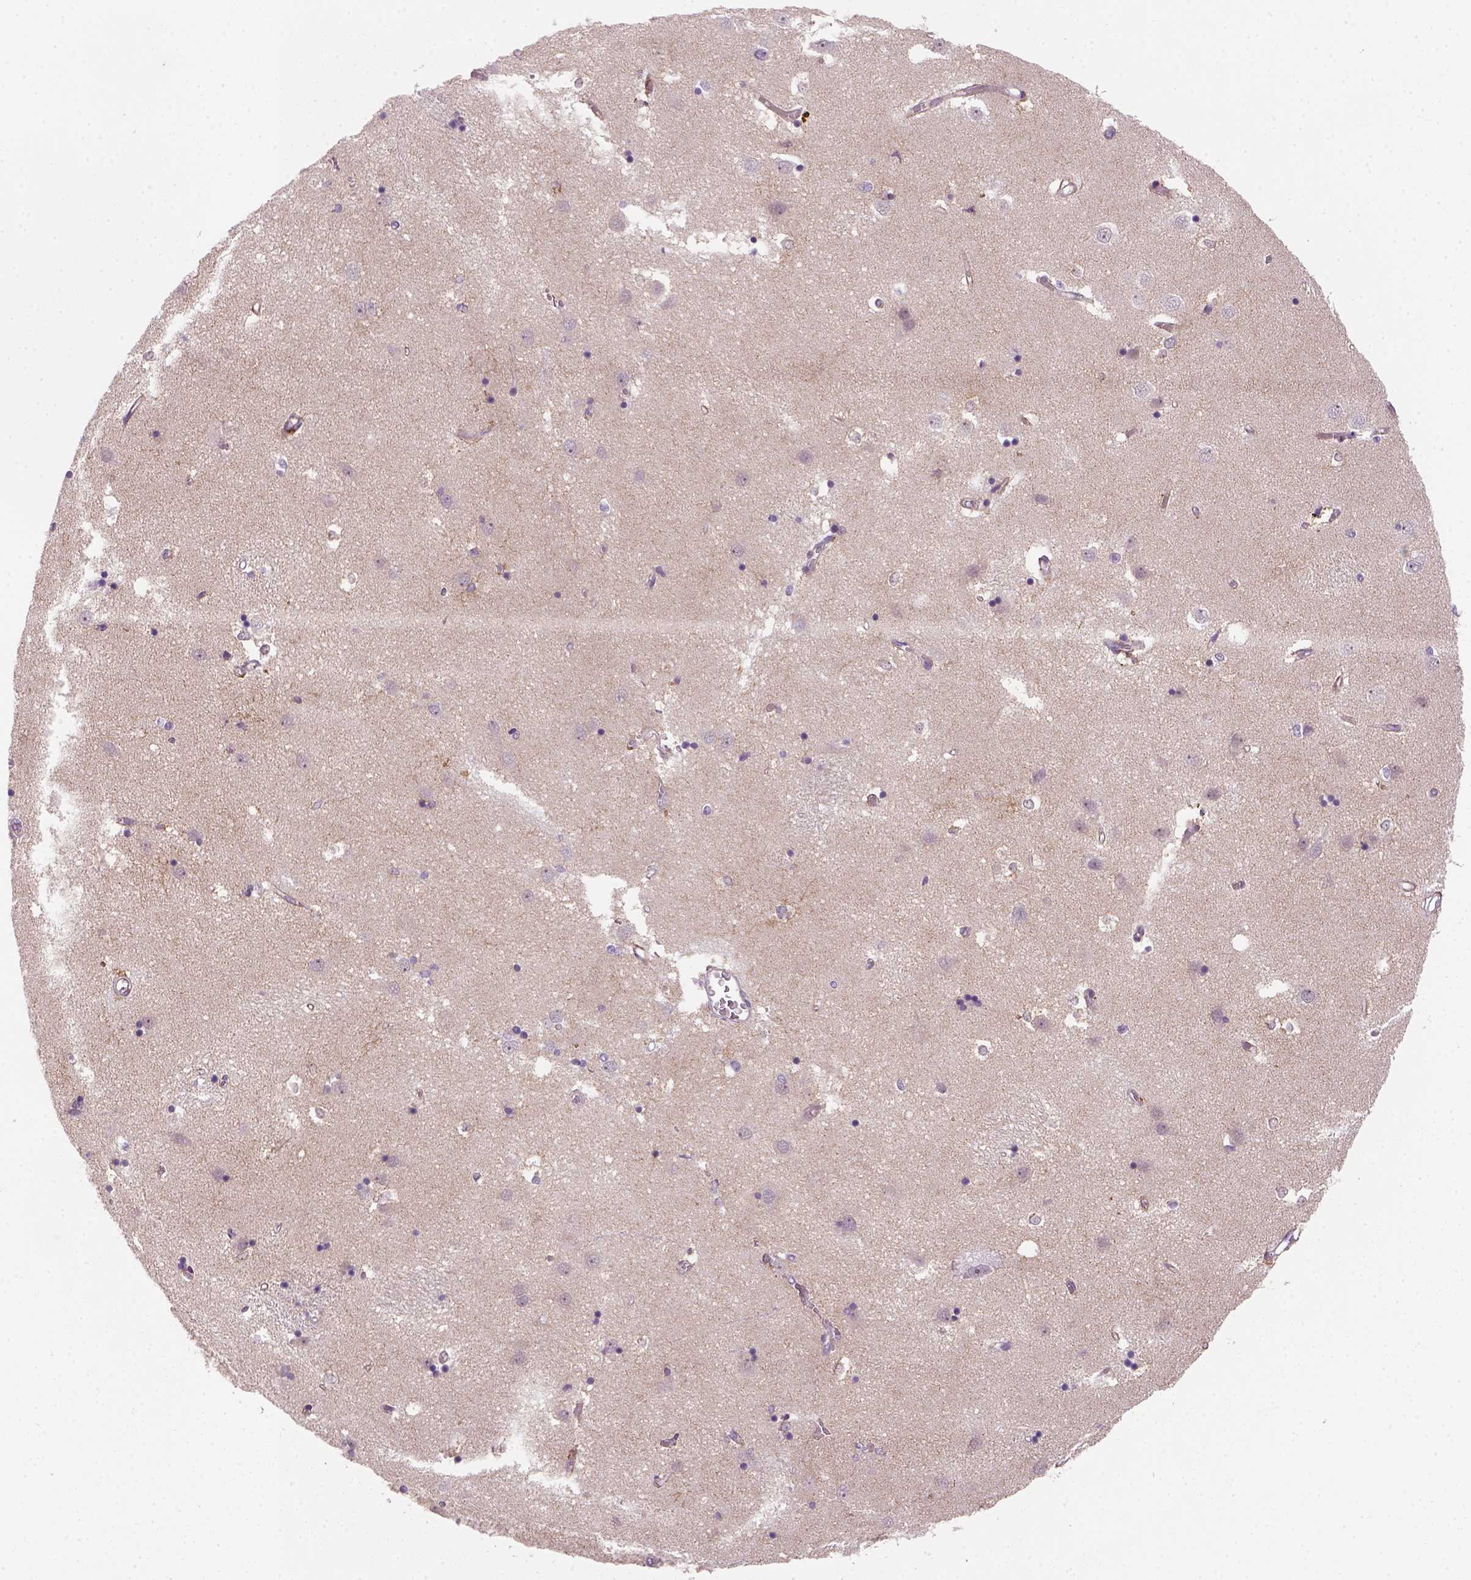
{"staining": {"intensity": "negative", "quantity": "none", "location": "none"}, "tissue": "caudate", "cell_type": "Glial cells", "image_type": "normal", "snomed": [{"axis": "morphology", "description": "Normal tissue, NOS"}, {"axis": "topography", "description": "Lateral ventricle wall"}], "caption": "IHC photomicrograph of unremarkable human caudate stained for a protein (brown), which displays no expression in glial cells. The staining was performed using DAB (3,3'-diaminobenzidine) to visualize the protein expression in brown, while the nuclei were stained in blue with hematoxylin (Magnification: 20x).", "gene": "VSTM5", "patient": {"sex": "male", "age": 54}}